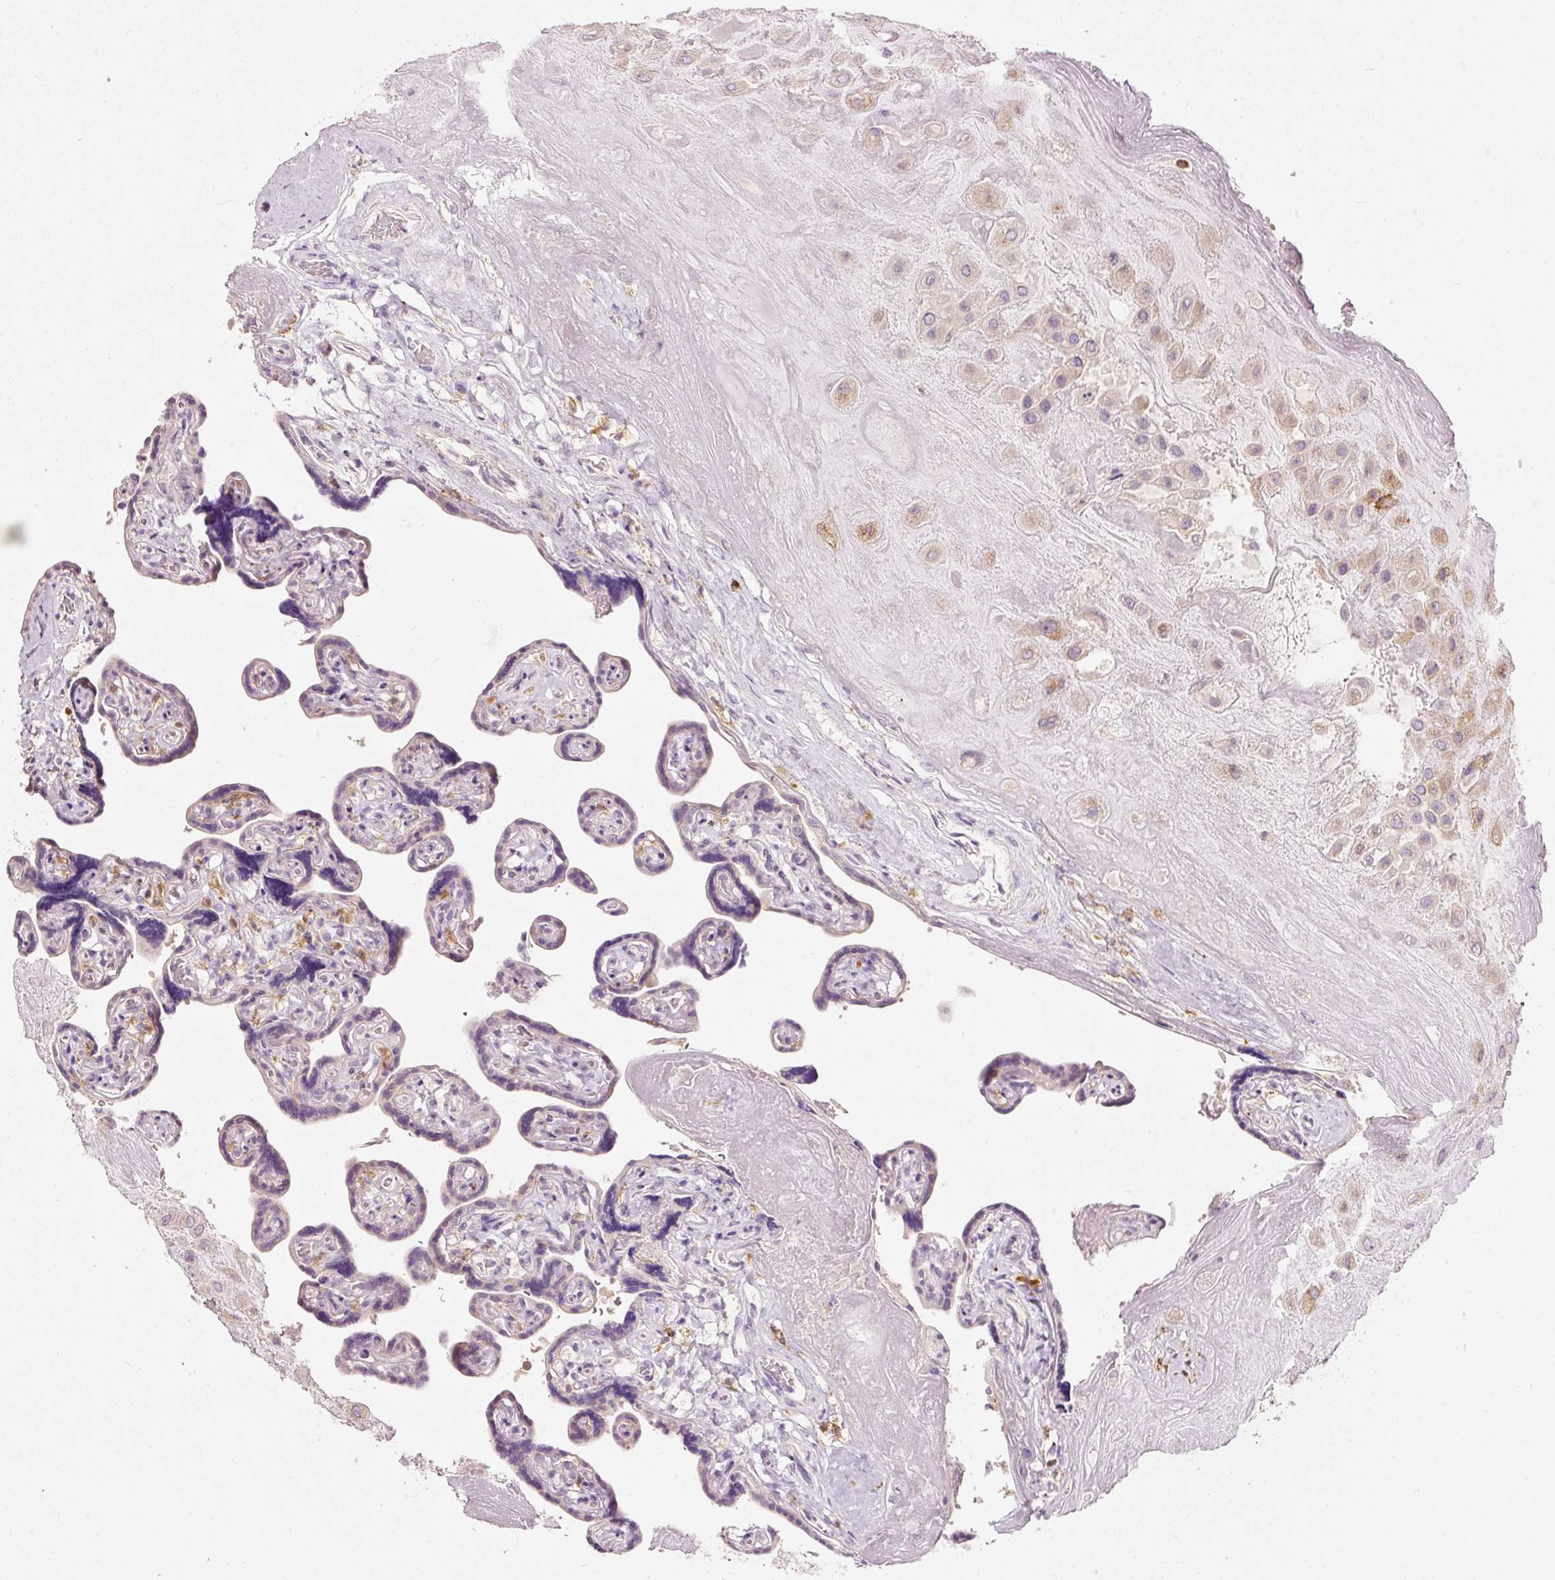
{"staining": {"intensity": "weak", "quantity": ">75%", "location": "cytoplasmic/membranous"}, "tissue": "placenta", "cell_type": "Decidual cells", "image_type": "normal", "snomed": [{"axis": "morphology", "description": "Normal tissue, NOS"}, {"axis": "topography", "description": "Placenta"}], "caption": "Protein staining of benign placenta demonstrates weak cytoplasmic/membranous positivity in approximately >75% of decidual cells. (Stains: DAB (3,3'-diaminobenzidine) in brown, nuclei in blue, Microscopy: brightfield microscopy at high magnification).", "gene": "MTHFD2", "patient": {"sex": "female", "age": 32}}